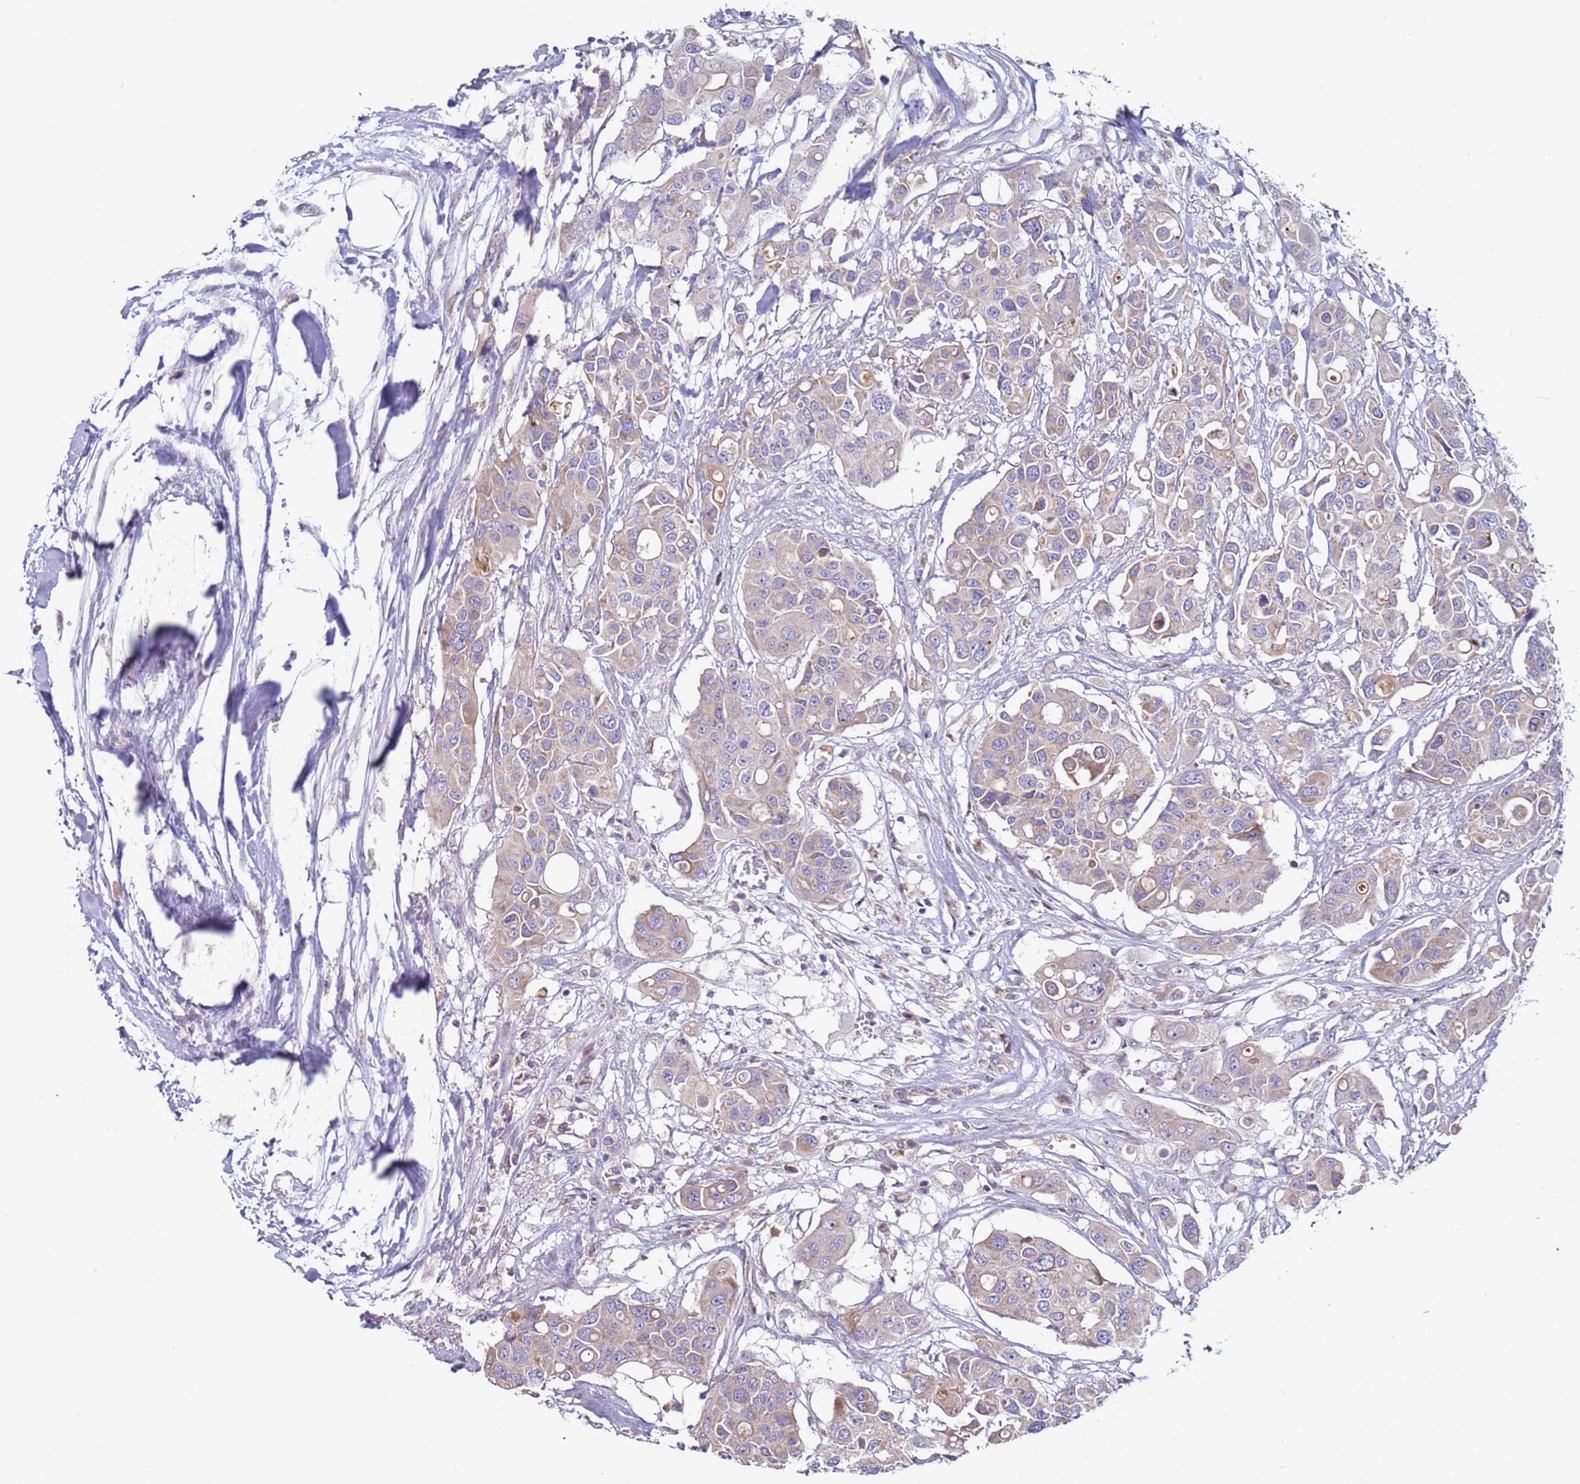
{"staining": {"intensity": "weak", "quantity": "<25%", "location": "cytoplasmic/membranous"}, "tissue": "colorectal cancer", "cell_type": "Tumor cells", "image_type": "cancer", "snomed": [{"axis": "morphology", "description": "Adenocarcinoma, NOS"}, {"axis": "topography", "description": "Colon"}], "caption": "Micrograph shows no significant protein positivity in tumor cells of colorectal cancer. (DAB (3,3'-diaminobenzidine) immunohistochemistry (IHC) visualized using brightfield microscopy, high magnification).", "gene": "DIP2B", "patient": {"sex": "male", "age": 77}}